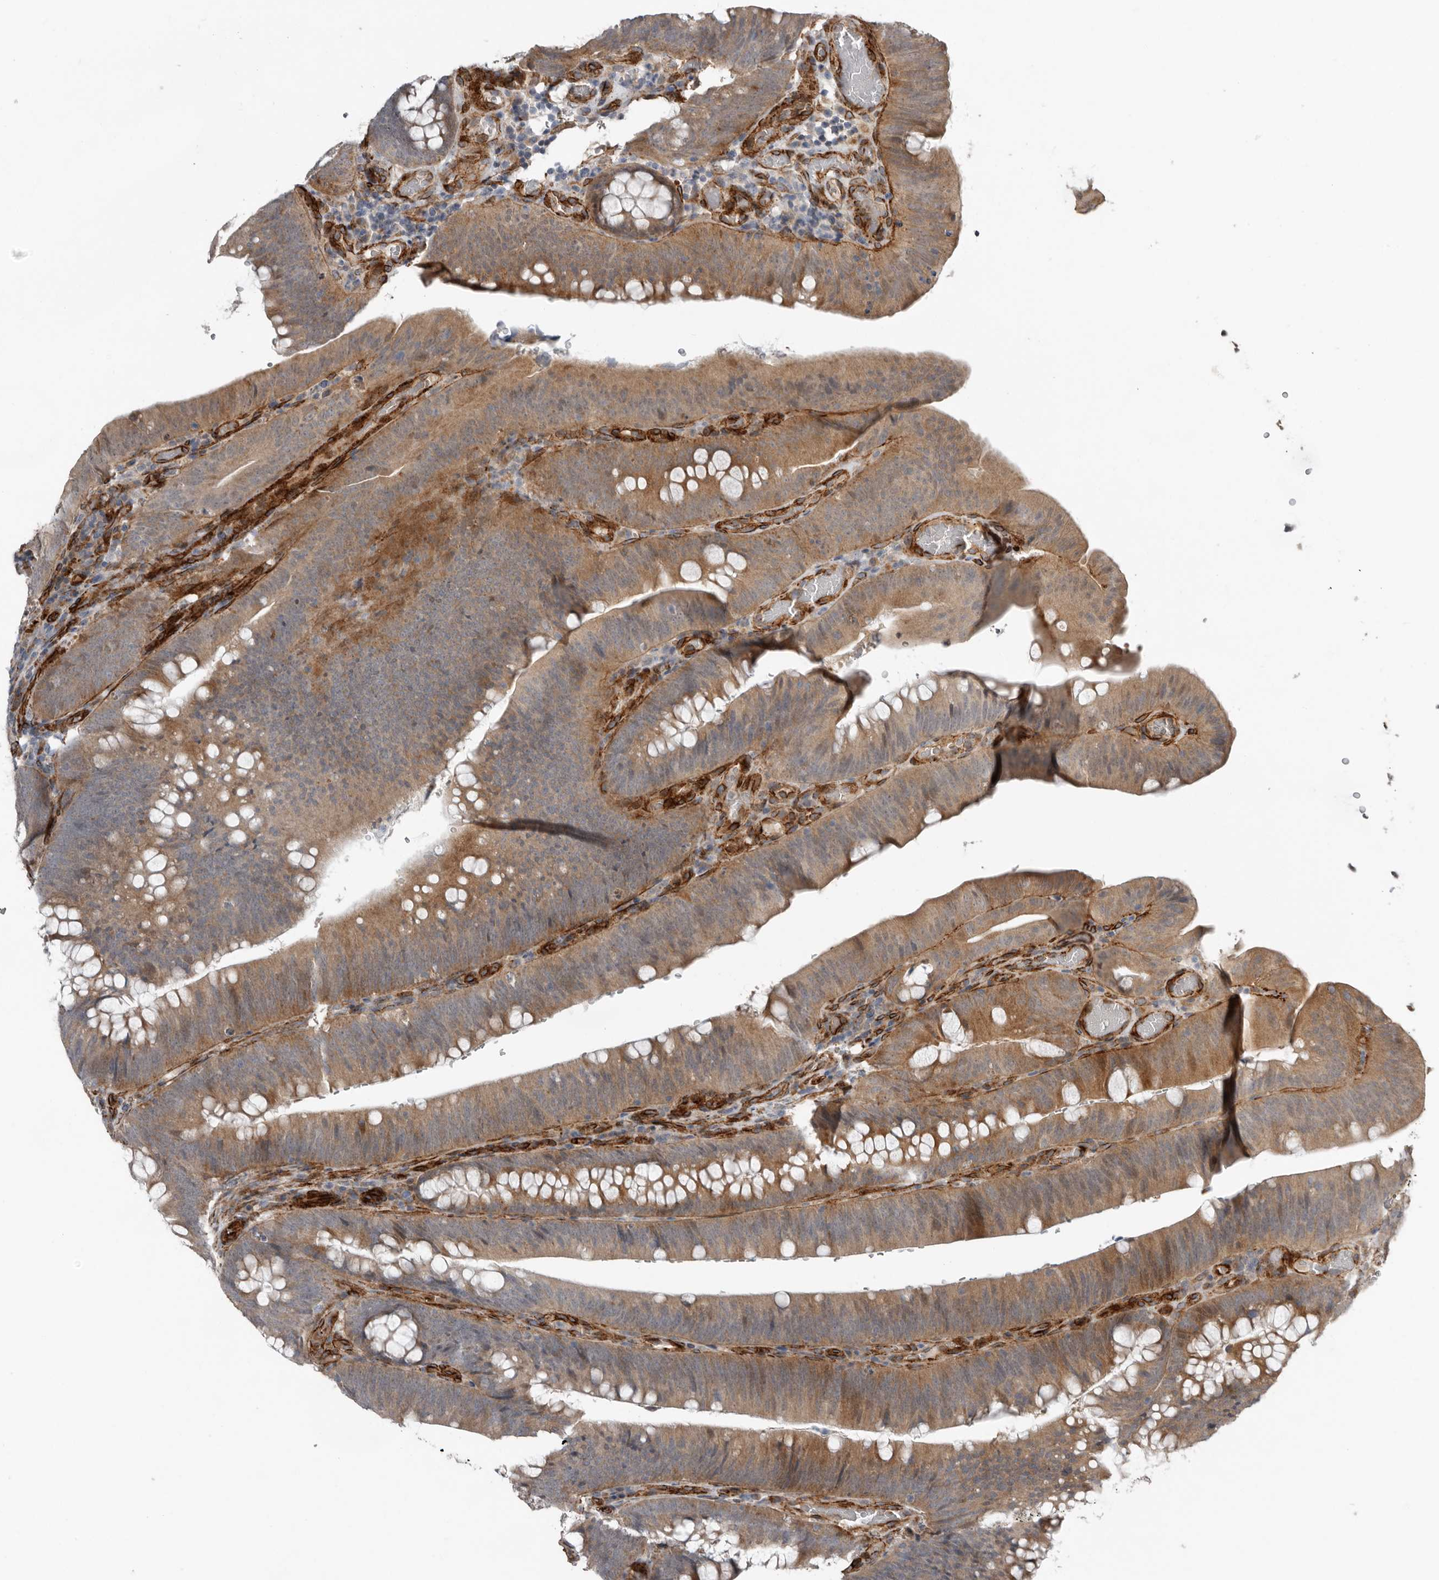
{"staining": {"intensity": "moderate", "quantity": ">75%", "location": "cytoplasmic/membranous"}, "tissue": "colorectal cancer", "cell_type": "Tumor cells", "image_type": "cancer", "snomed": [{"axis": "morphology", "description": "Normal tissue, NOS"}, {"axis": "topography", "description": "Colon"}], "caption": "Immunohistochemical staining of human colorectal cancer reveals medium levels of moderate cytoplasmic/membranous protein positivity in about >75% of tumor cells. The protein is stained brown, and the nuclei are stained in blue (DAB (3,3'-diaminobenzidine) IHC with brightfield microscopy, high magnification).", "gene": "RANBP17", "patient": {"sex": "female", "age": 82}}